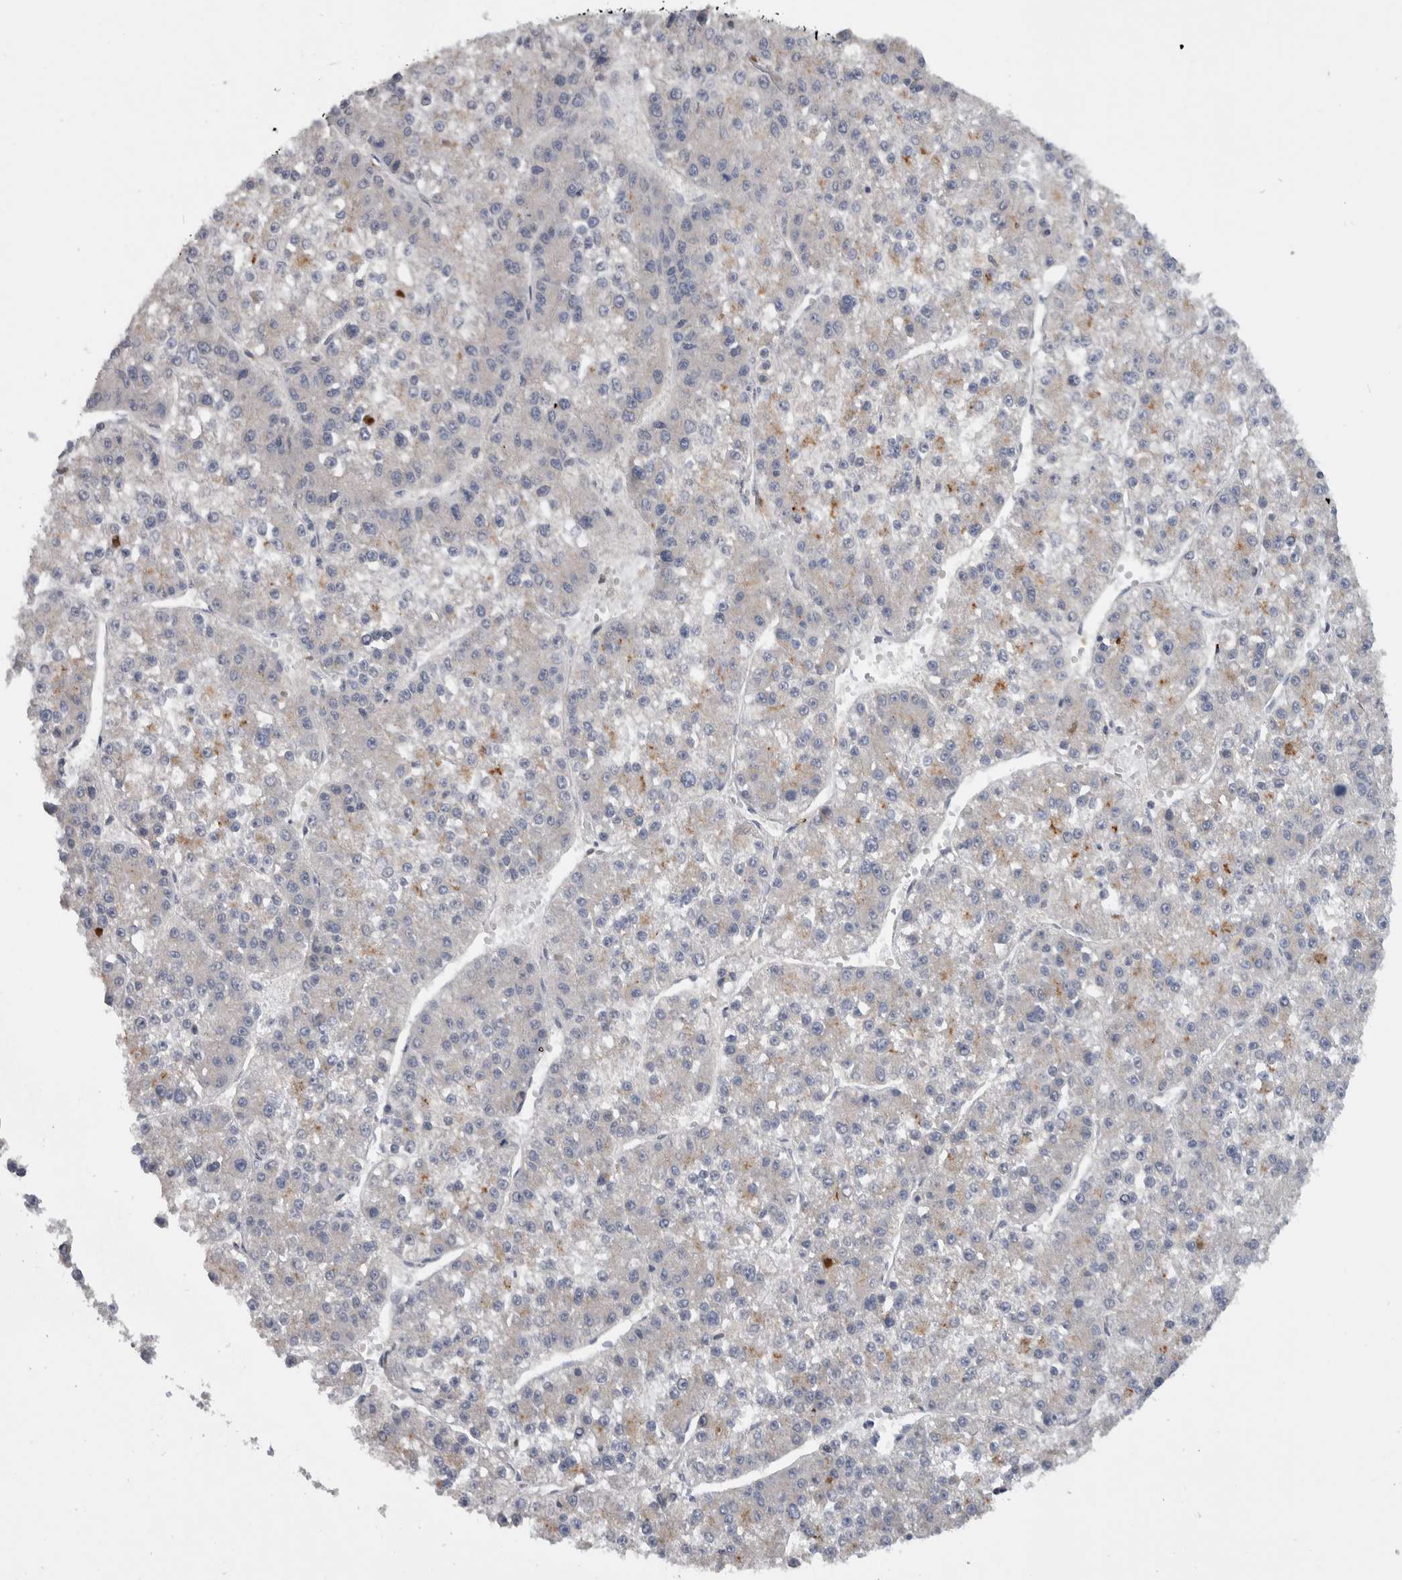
{"staining": {"intensity": "weak", "quantity": "25%-75%", "location": "cytoplasmic/membranous"}, "tissue": "liver cancer", "cell_type": "Tumor cells", "image_type": "cancer", "snomed": [{"axis": "morphology", "description": "Carcinoma, Hepatocellular, NOS"}, {"axis": "topography", "description": "Liver"}], "caption": "Human hepatocellular carcinoma (liver) stained for a protein (brown) displays weak cytoplasmic/membranous positive staining in about 25%-75% of tumor cells.", "gene": "FAM83G", "patient": {"sex": "female", "age": 73}}